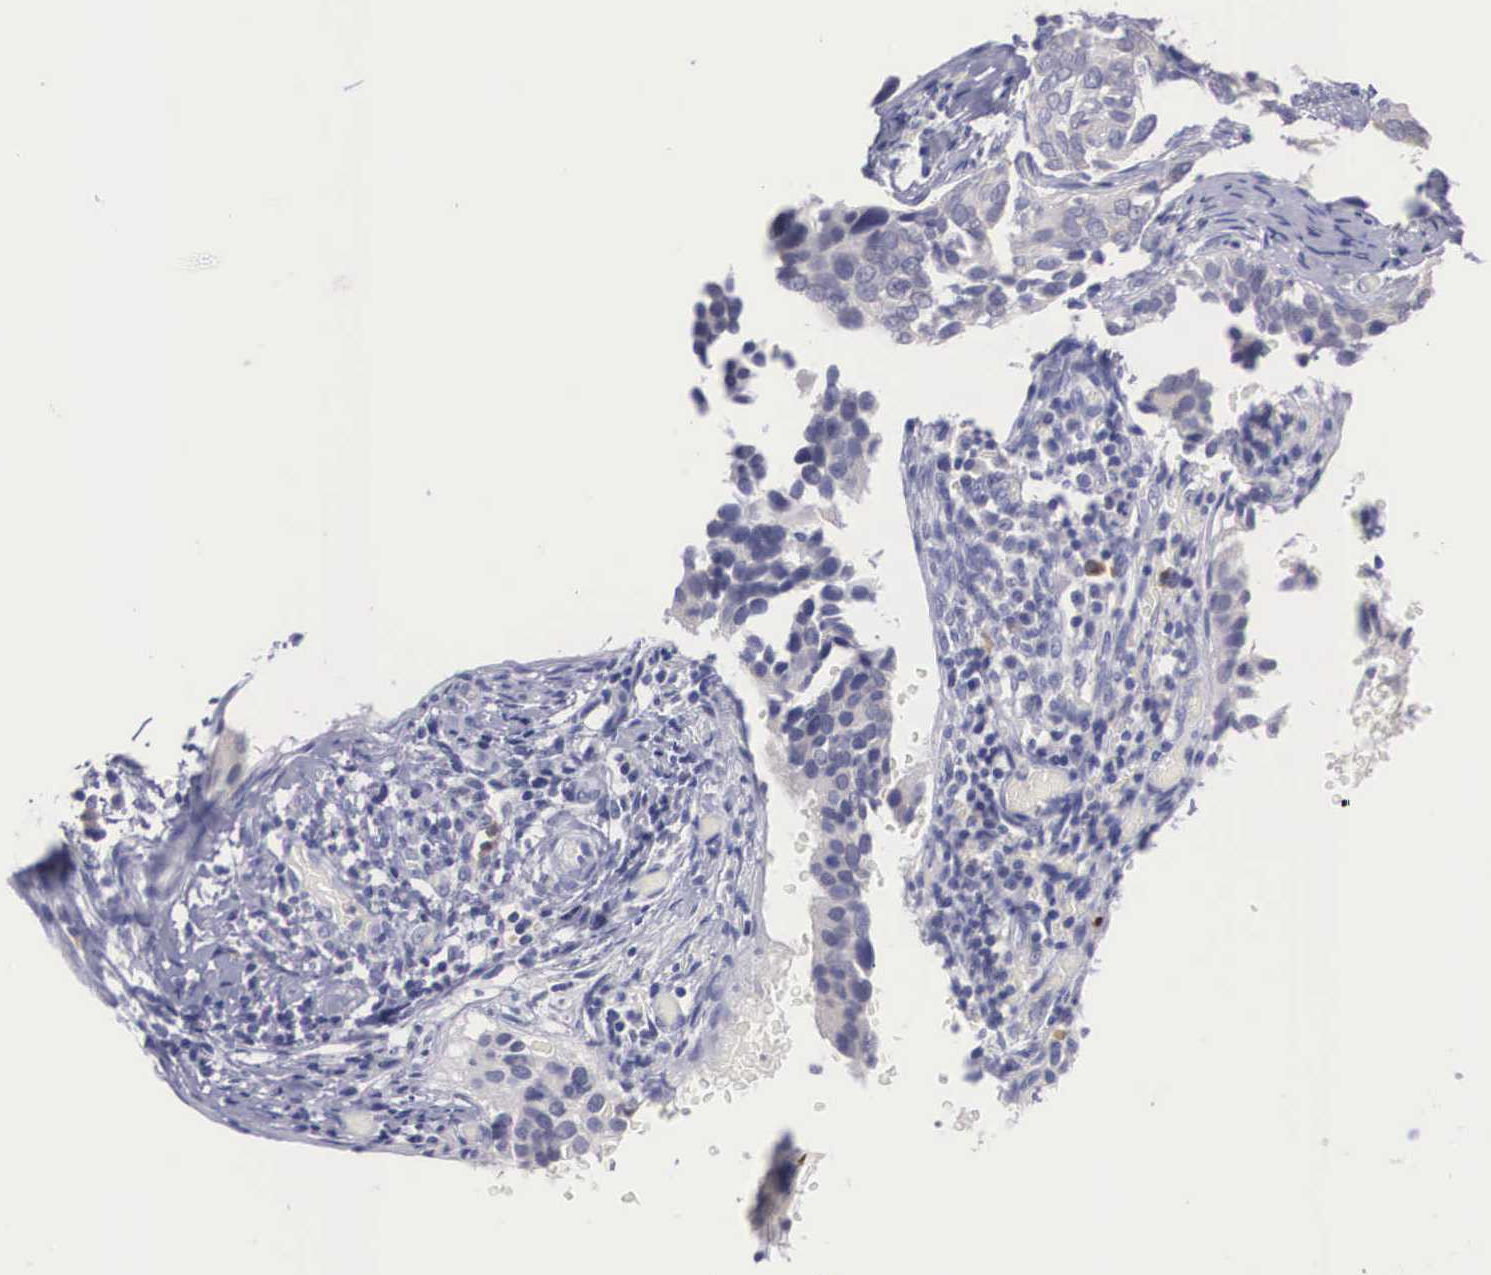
{"staining": {"intensity": "weak", "quantity": "<25%", "location": "cytoplasmic/membranous"}, "tissue": "cervical cancer", "cell_type": "Tumor cells", "image_type": "cancer", "snomed": [{"axis": "morphology", "description": "Squamous cell carcinoma, NOS"}, {"axis": "topography", "description": "Cervix"}], "caption": "This is a photomicrograph of IHC staining of cervical cancer (squamous cell carcinoma), which shows no staining in tumor cells.", "gene": "REPS2", "patient": {"sex": "female", "age": 31}}